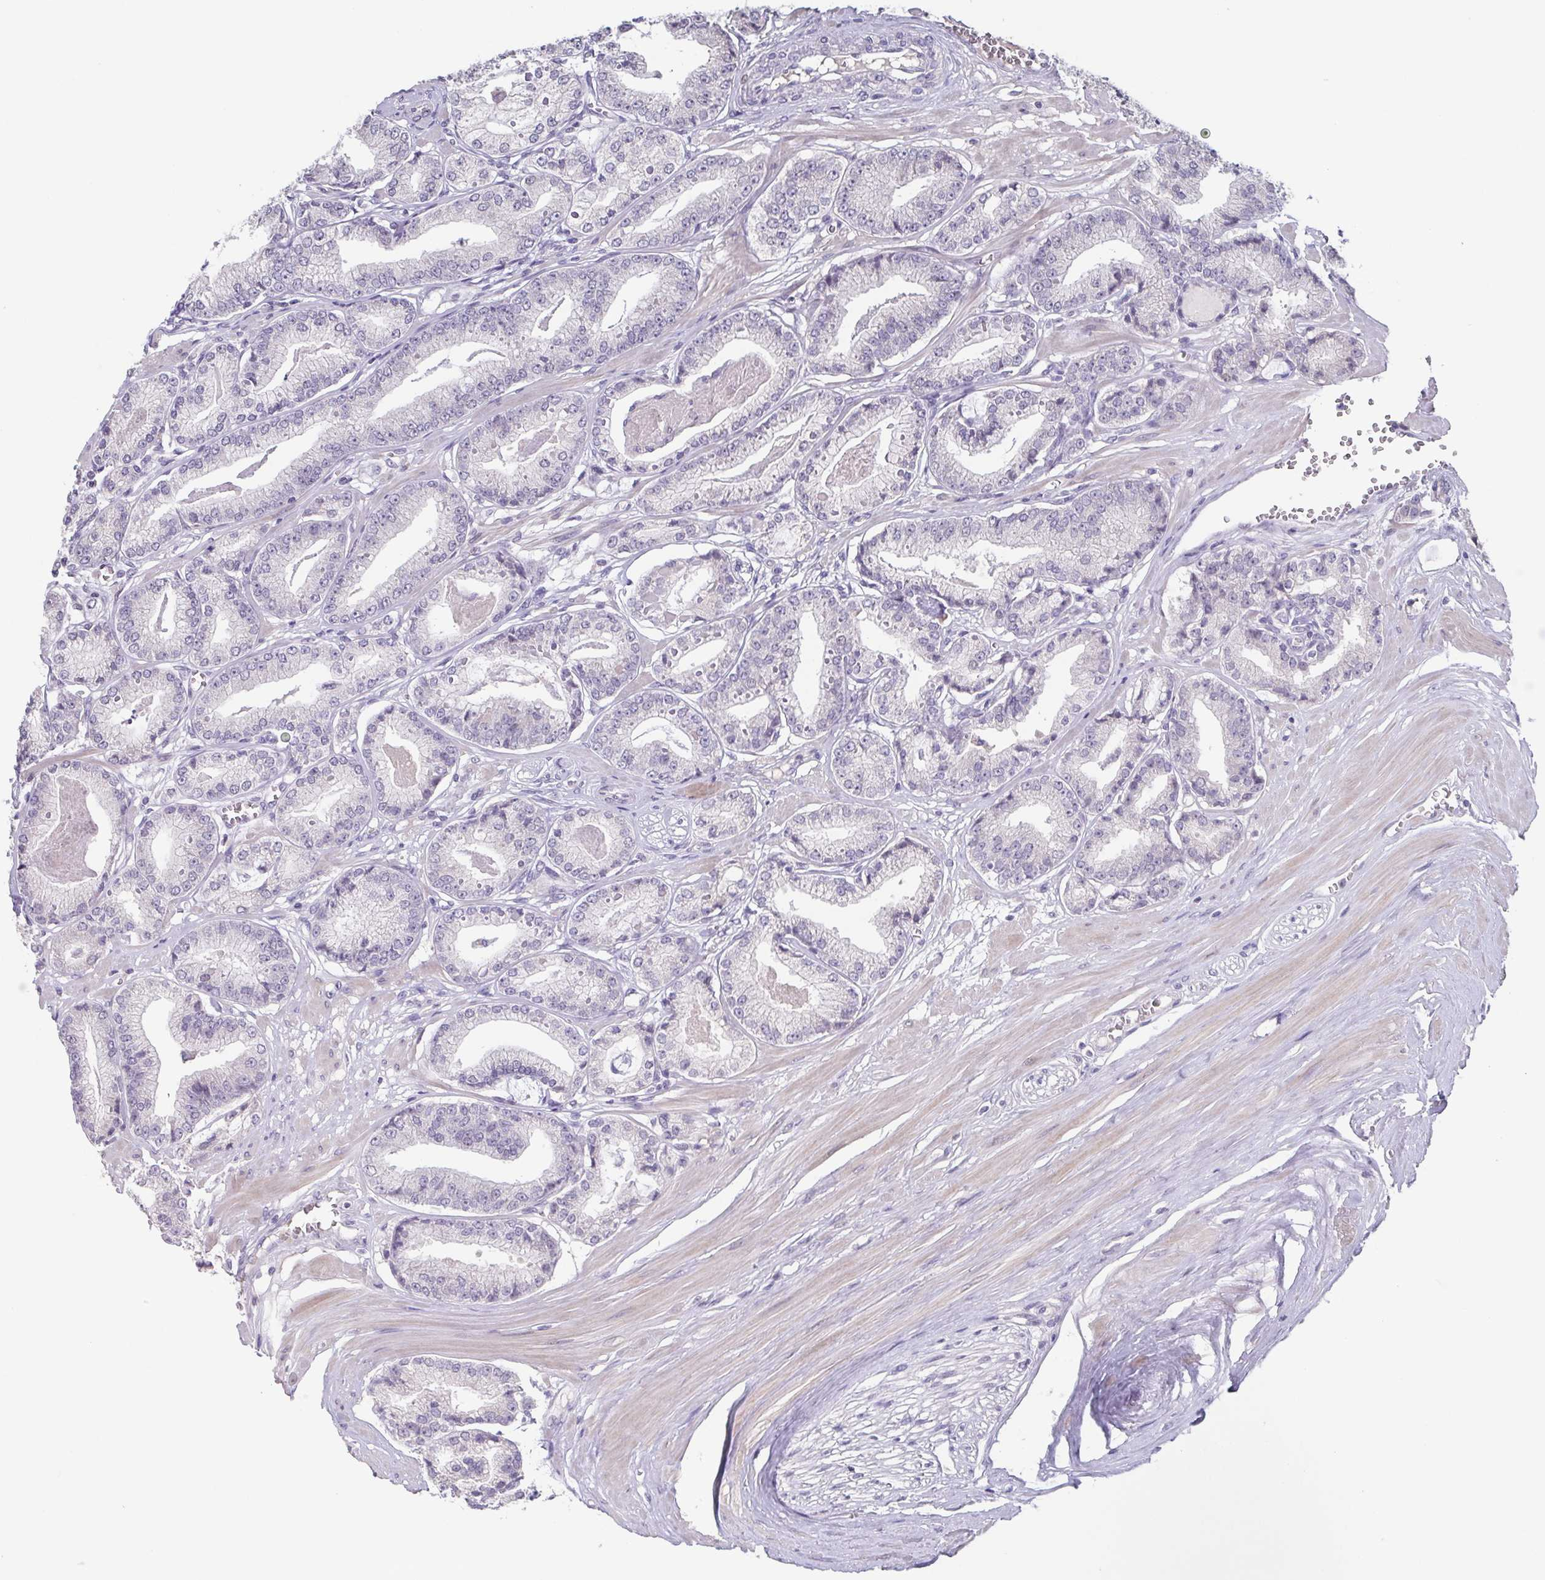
{"staining": {"intensity": "negative", "quantity": "none", "location": "none"}, "tissue": "prostate cancer", "cell_type": "Tumor cells", "image_type": "cancer", "snomed": [{"axis": "morphology", "description": "Adenocarcinoma, High grade"}, {"axis": "topography", "description": "Prostate"}], "caption": "Micrograph shows no significant protein expression in tumor cells of high-grade adenocarcinoma (prostate).", "gene": "GHRL", "patient": {"sex": "male", "age": 71}}